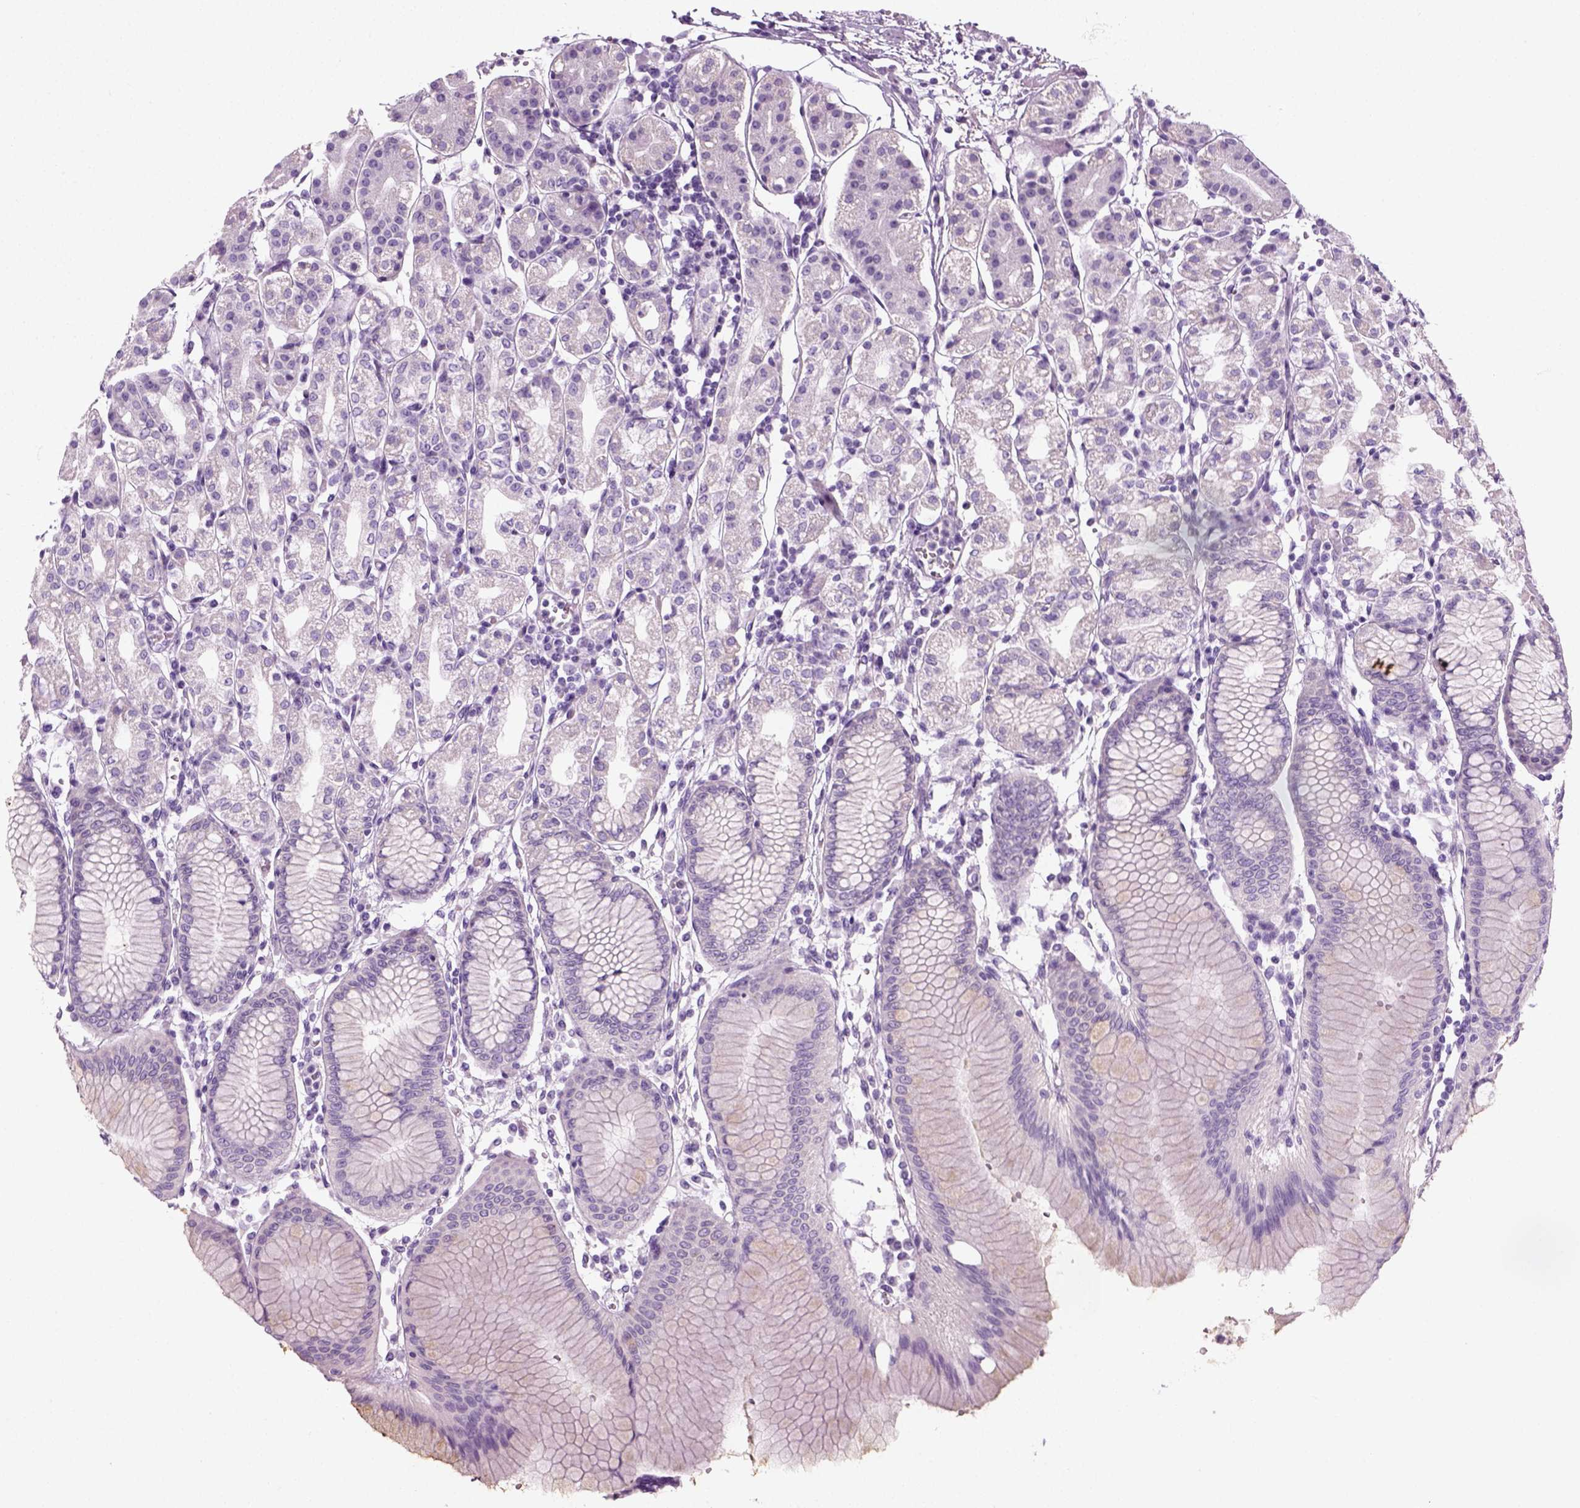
{"staining": {"intensity": "negative", "quantity": "none", "location": "none"}, "tissue": "stomach", "cell_type": "Glandular cells", "image_type": "normal", "snomed": [{"axis": "morphology", "description": "Normal tissue, NOS"}, {"axis": "topography", "description": "Skeletal muscle"}, {"axis": "topography", "description": "Stomach"}], "caption": "DAB immunohistochemical staining of unremarkable stomach shows no significant expression in glandular cells. The staining was performed using DAB to visualize the protein expression in brown, while the nuclei were stained in blue with hematoxylin (Magnification: 20x).", "gene": "SLC12A5", "patient": {"sex": "female", "age": 57}}